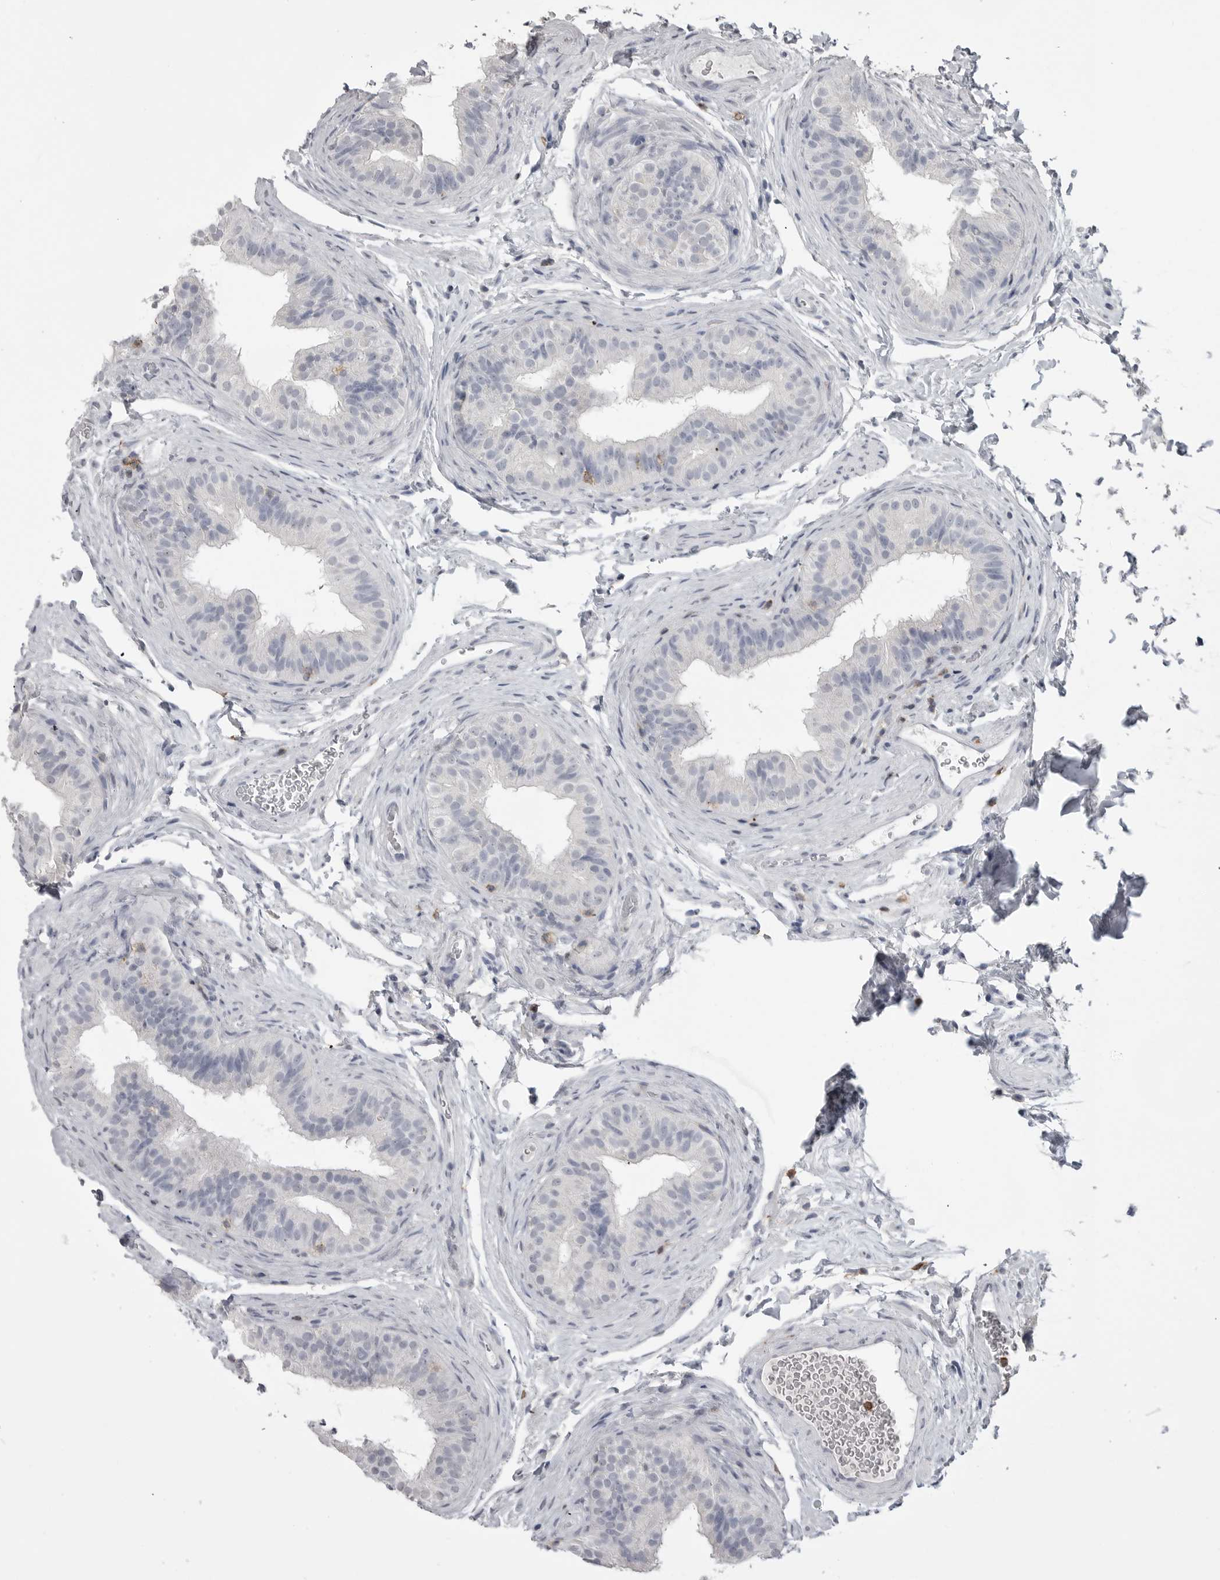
{"staining": {"intensity": "negative", "quantity": "none", "location": "none"}, "tissue": "epididymis", "cell_type": "Glandular cells", "image_type": "normal", "snomed": [{"axis": "morphology", "description": "Normal tissue, NOS"}, {"axis": "topography", "description": "Epididymis"}], "caption": "This is an immunohistochemistry (IHC) micrograph of normal human epididymis. There is no expression in glandular cells.", "gene": "ITGAL", "patient": {"sex": "male", "age": 49}}